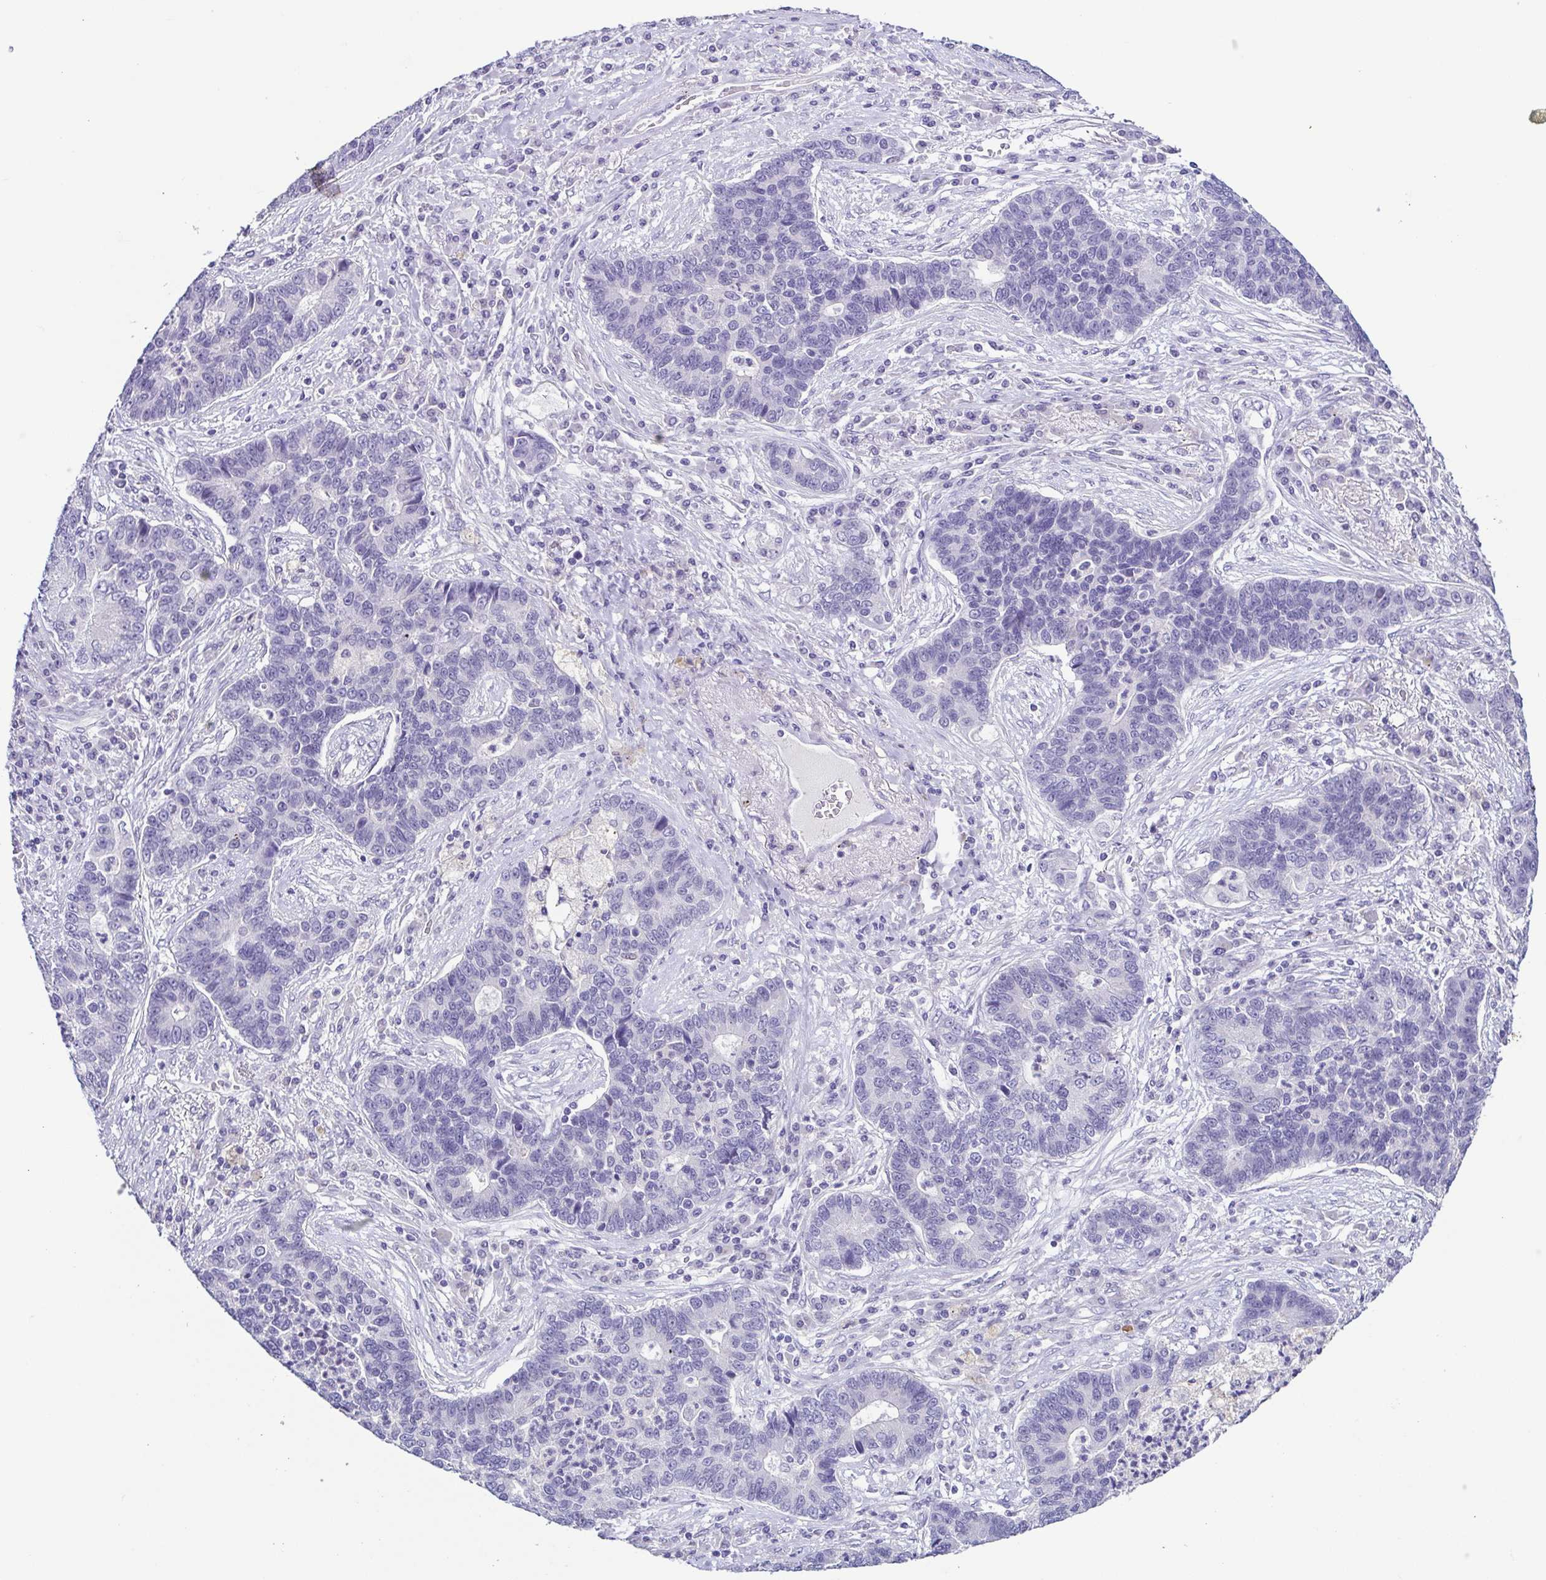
{"staining": {"intensity": "negative", "quantity": "none", "location": "none"}, "tissue": "lung cancer", "cell_type": "Tumor cells", "image_type": "cancer", "snomed": [{"axis": "morphology", "description": "Adenocarcinoma, NOS"}, {"axis": "topography", "description": "Lung"}], "caption": "Immunohistochemistry histopathology image of human lung cancer stained for a protein (brown), which exhibits no staining in tumor cells. (Immunohistochemistry, brightfield microscopy, high magnification).", "gene": "TERT", "patient": {"sex": "female", "age": 57}}